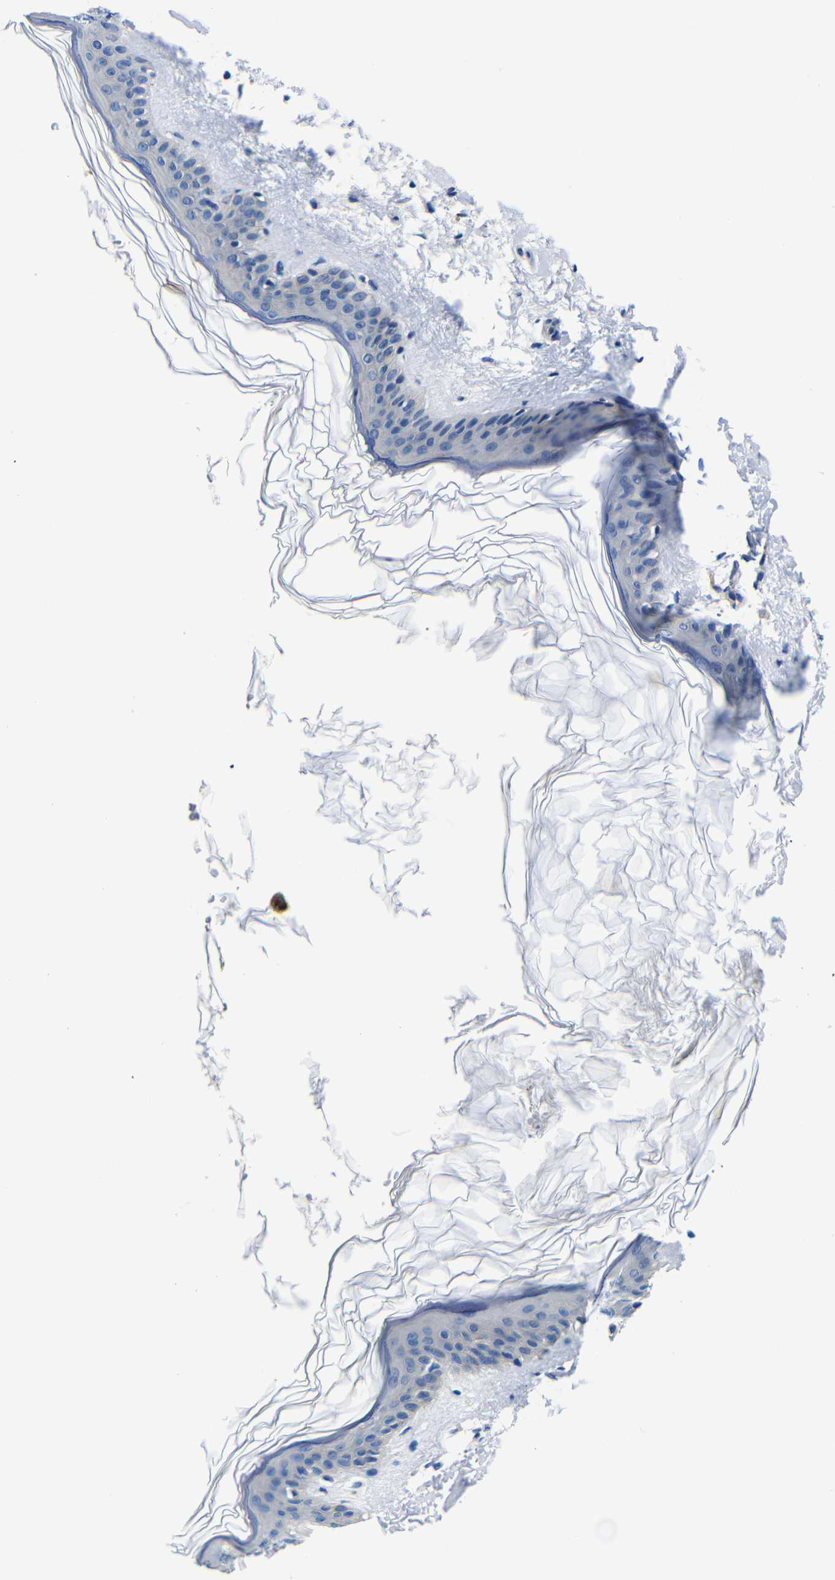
{"staining": {"intensity": "negative", "quantity": "none", "location": "none"}, "tissue": "skin", "cell_type": "Fibroblasts", "image_type": "normal", "snomed": [{"axis": "morphology", "description": "Normal tissue, NOS"}, {"axis": "topography", "description": "Skin"}], "caption": "This is an immunohistochemistry (IHC) histopathology image of unremarkable skin. There is no expression in fibroblasts.", "gene": "GIMAP2", "patient": {"sex": "female", "age": 41}}